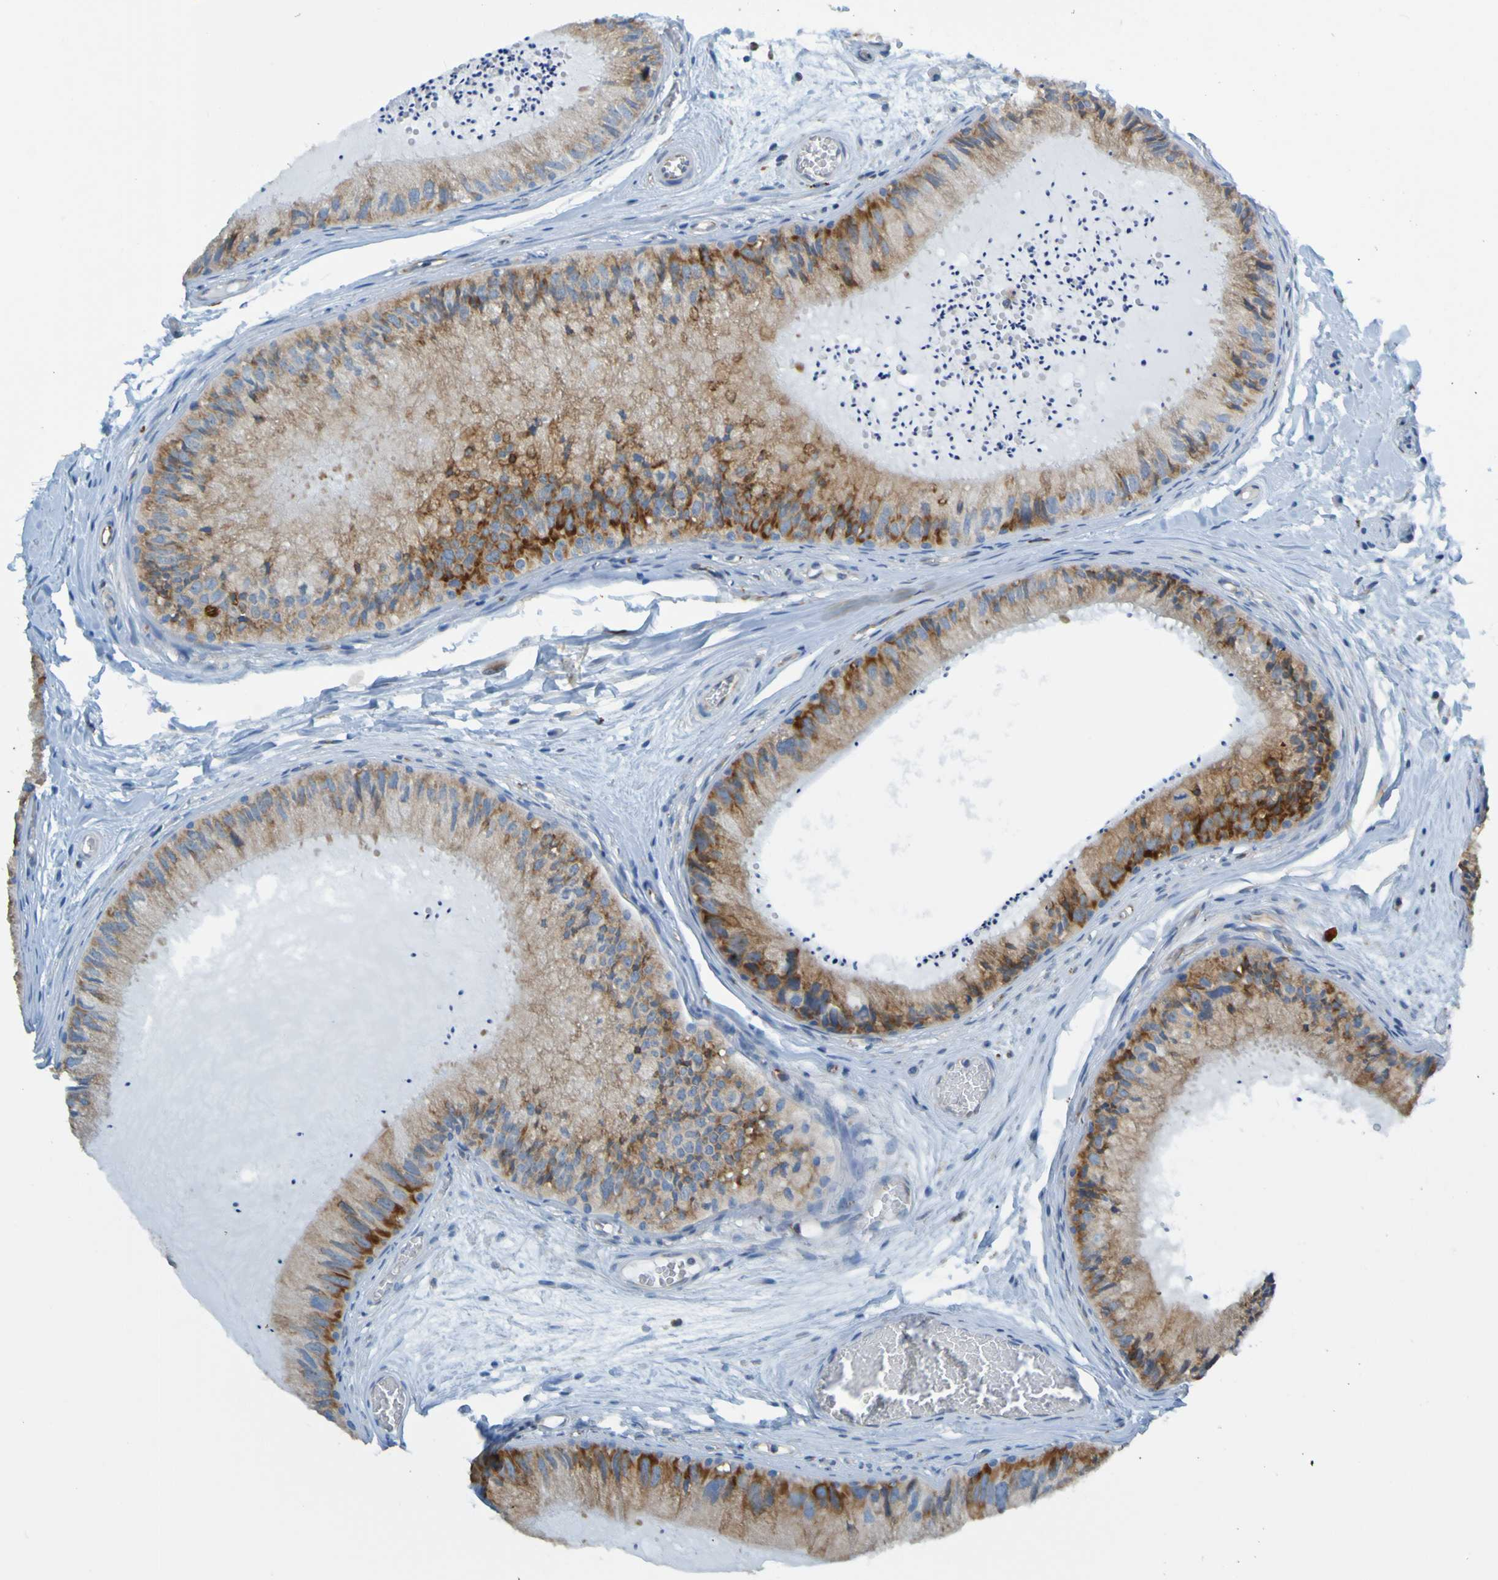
{"staining": {"intensity": "moderate", "quantity": ">75%", "location": "cytoplasmic/membranous"}, "tissue": "epididymis", "cell_type": "Glandular cells", "image_type": "normal", "snomed": [{"axis": "morphology", "description": "Normal tissue, NOS"}, {"axis": "topography", "description": "Epididymis"}], "caption": "Protein staining exhibits moderate cytoplasmic/membranous positivity in approximately >75% of glandular cells in normal epididymis. (brown staining indicates protein expression, while blue staining denotes nuclei).", "gene": "SSR1", "patient": {"sex": "male", "age": 31}}